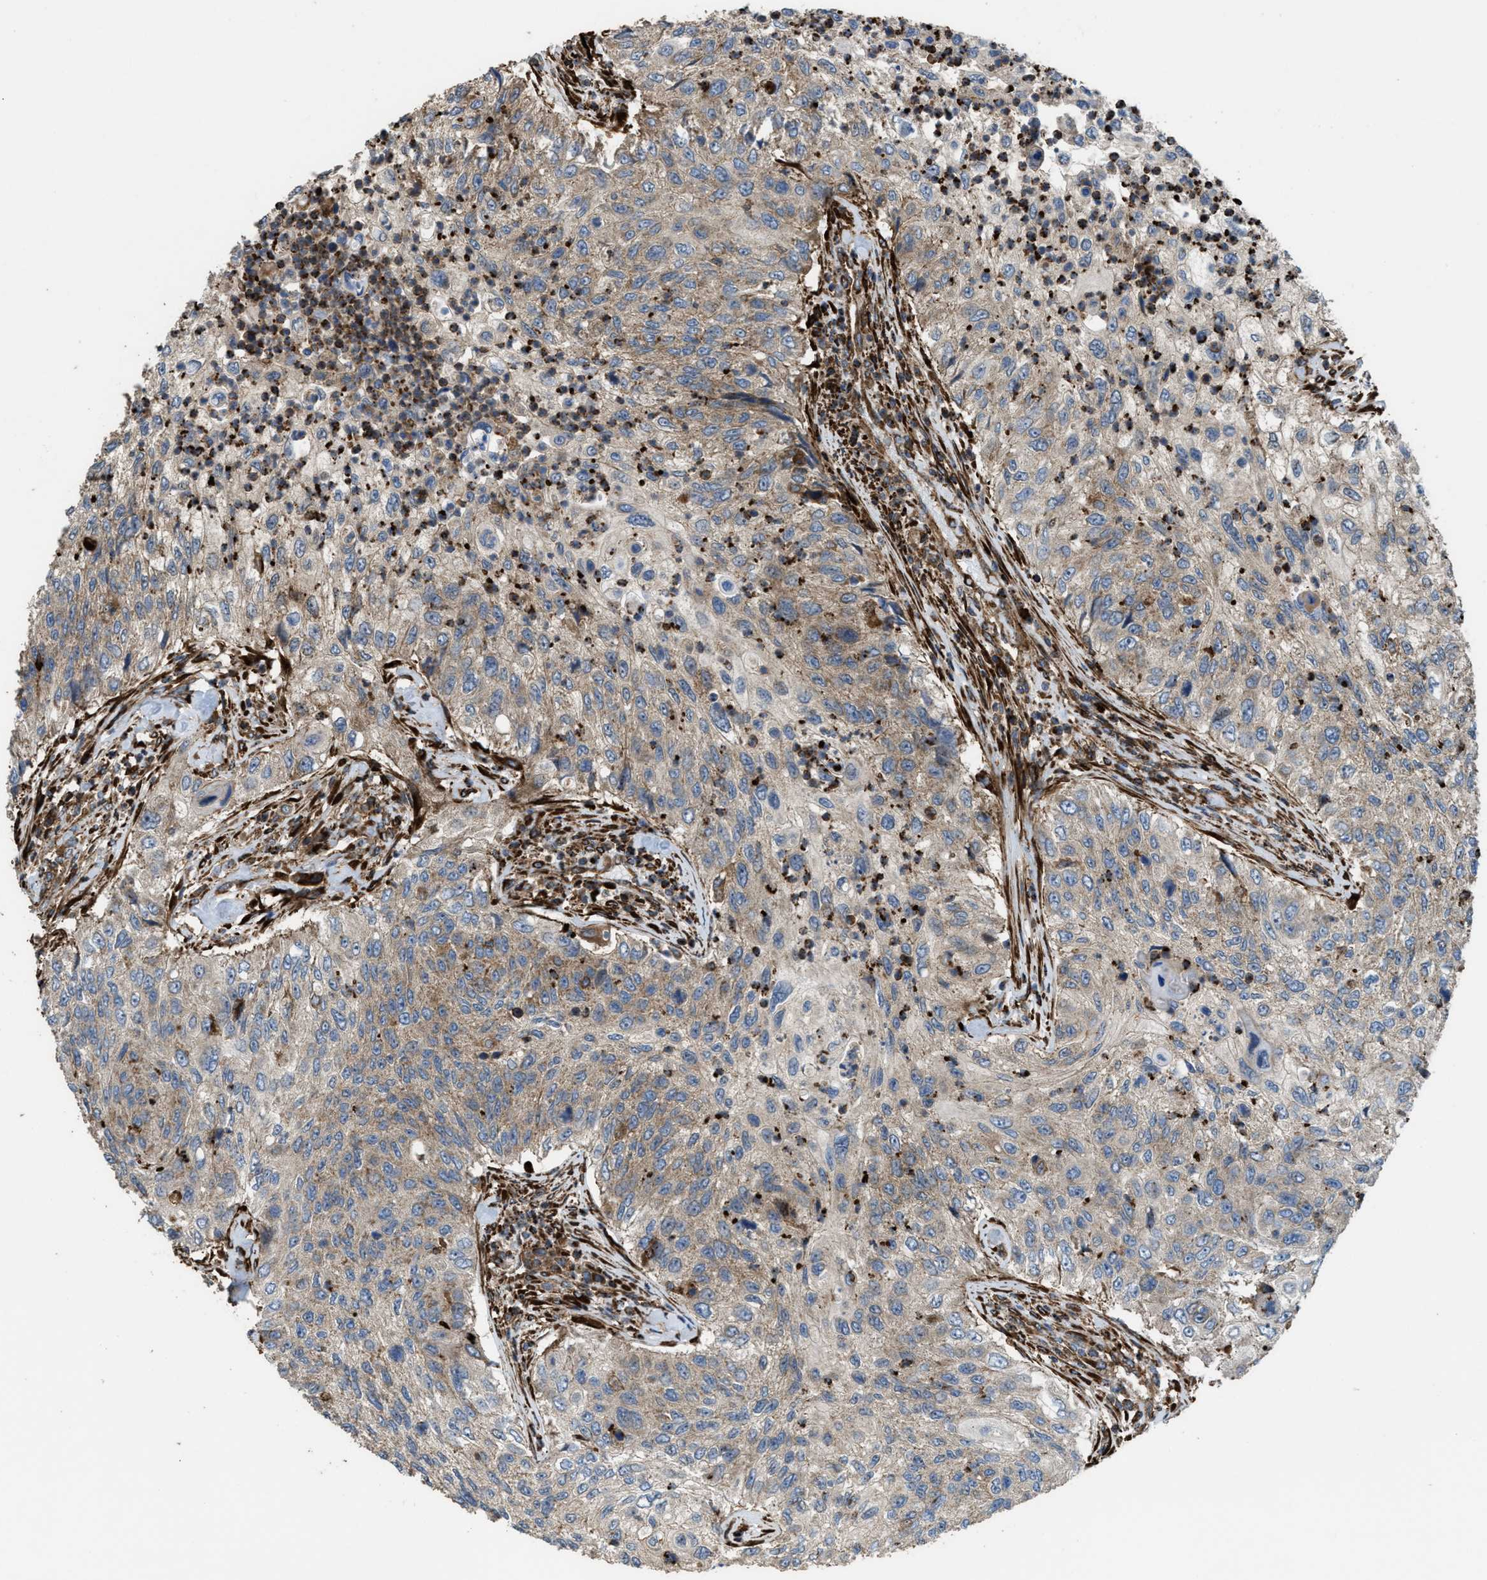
{"staining": {"intensity": "weak", "quantity": "25%-75%", "location": "cytoplasmic/membranous"}, "tissue": "urothelial cancer", "cell_type": "Tumor cells", "image_type": "cancer", "snomed": [{"axis": "morphology", "description": "Urothelial carcinoma, High grade"}, {"axis": "topography", "description": "Urinary bladder"}], "caption": "Human high-grade urothelial carcinoma stained with a brown dye reveals weak cytoplasmic/membranous positive positivity in approximately 25%-75% of tumor cells.", "gene": "EGLN1", "patient": {"sex": "female", "age": 60}}